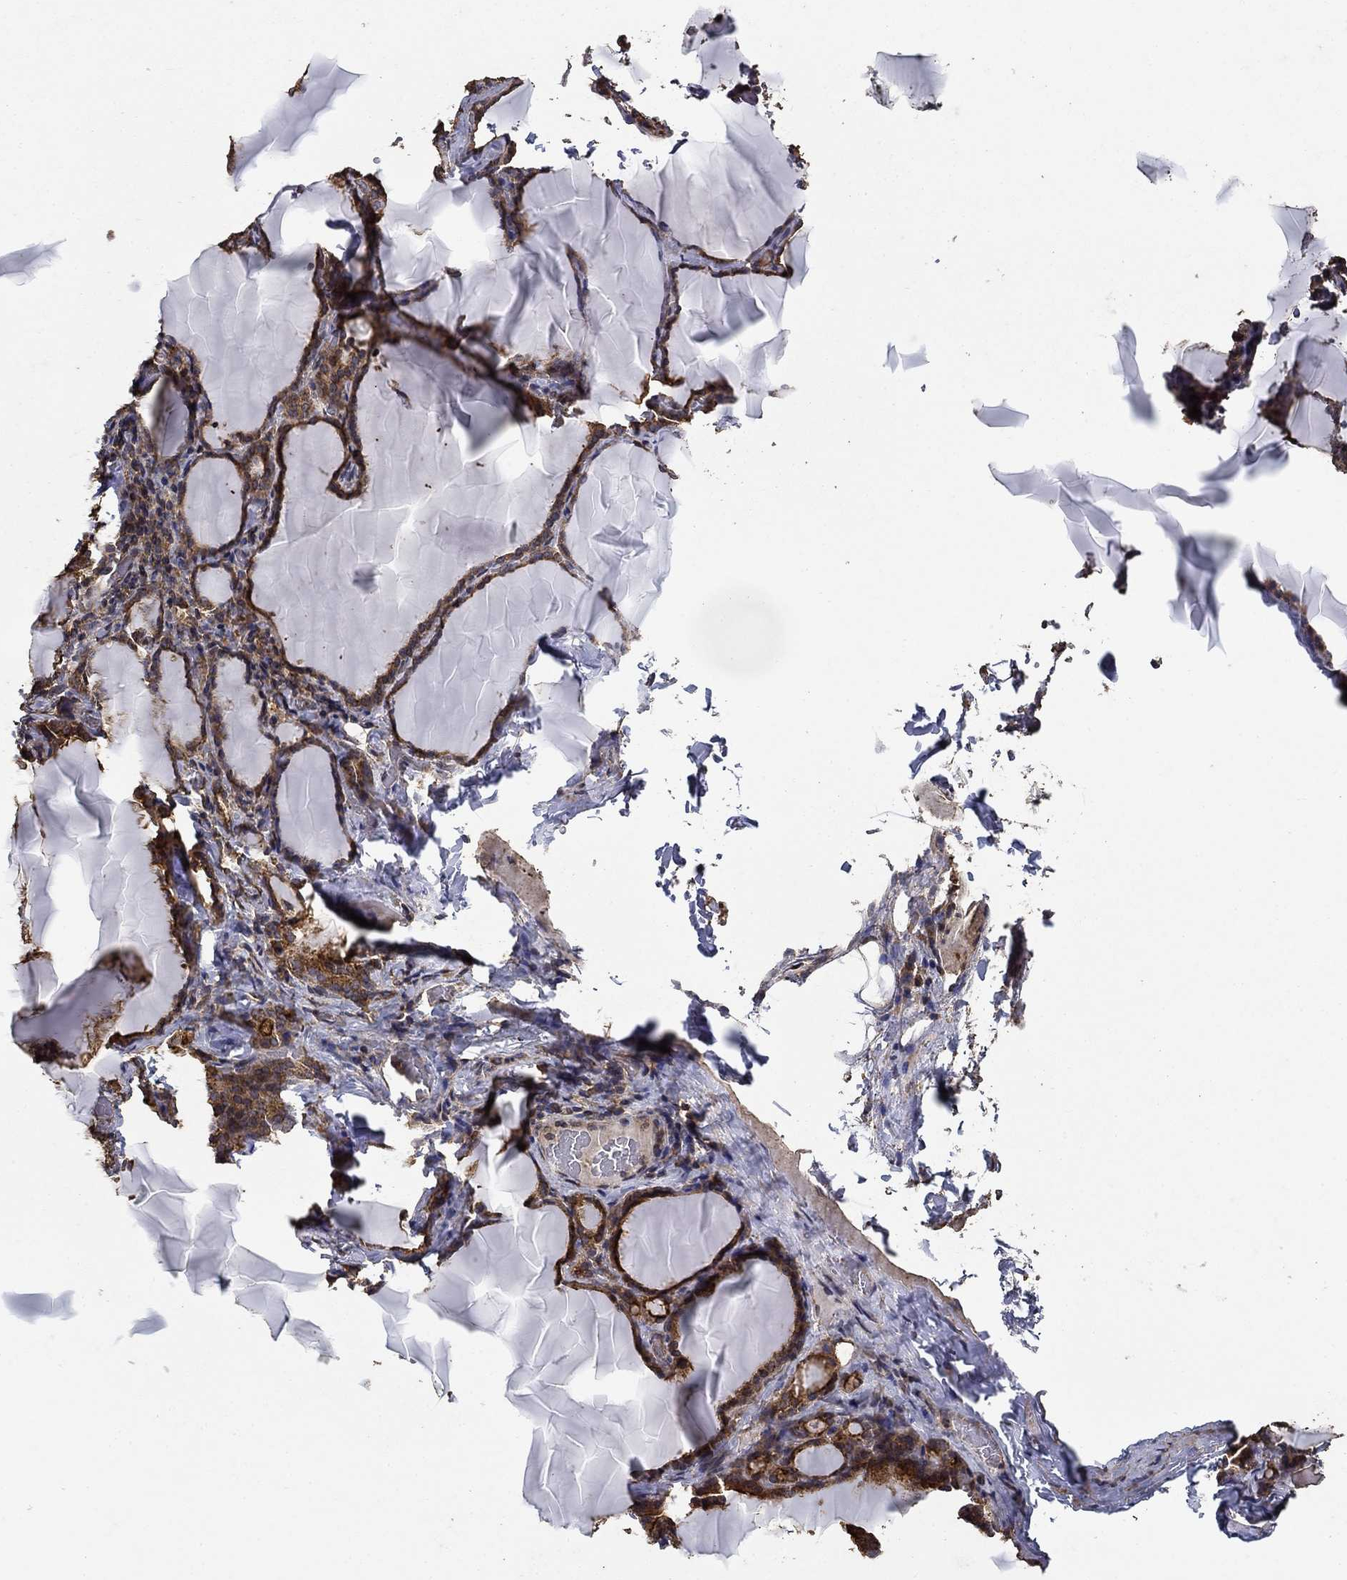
{"staining": {"intensity": "strong", "quantity": ">75%", "location": "cytoplasmic/membranous"}, "tissue": "thyroid gland", "cell_type": "Glandular cells", "image_type": "normal", "snomed": [{"axis": "morphology", "description": "Normal tissue, NOS"}, {"axis": "morphology", "description": "Hyperplasia, NOS"}, {"axis": "topography", "description": "Thyroid gland"}], "caption": "Strong cytoplasmic/membranous staining is identified in approximately >75% of glandular cells in unremarkable thyroid gland. (DAB IHC, brown staining for protein, blue staining for nuclei).", "gene": "IFRD1", "patient": {"sex": "female", "age": 27}}